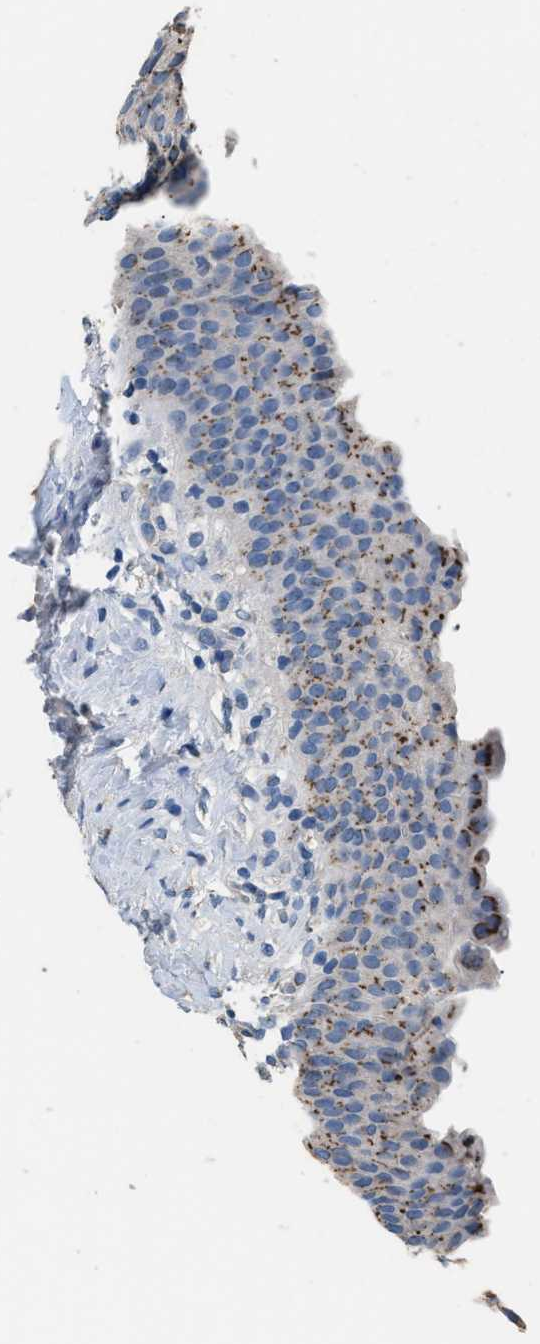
{"staining": {"intensity": "moderate", "quantity": "25%-75%", "location": "cytoplasmic/membranous"}, "tissue": "urinary bladder", "cell_type": "Urothelial cells", "image_type": "normal", "snomed": [{"axis": "morphology", "description": "Normal tissue, NOS"}, {"axis": "topography", "description": "Urinary bladder"}], "caption": "Approximately 25%-75% of urothelial cells in normal urinary bladder reveal moderate cytoplasmic/membranous protein expression as visualized by brown immunohistochemical staining.", "gene": "GOLM1", "patient": {"sex": "female", "age": 79}}